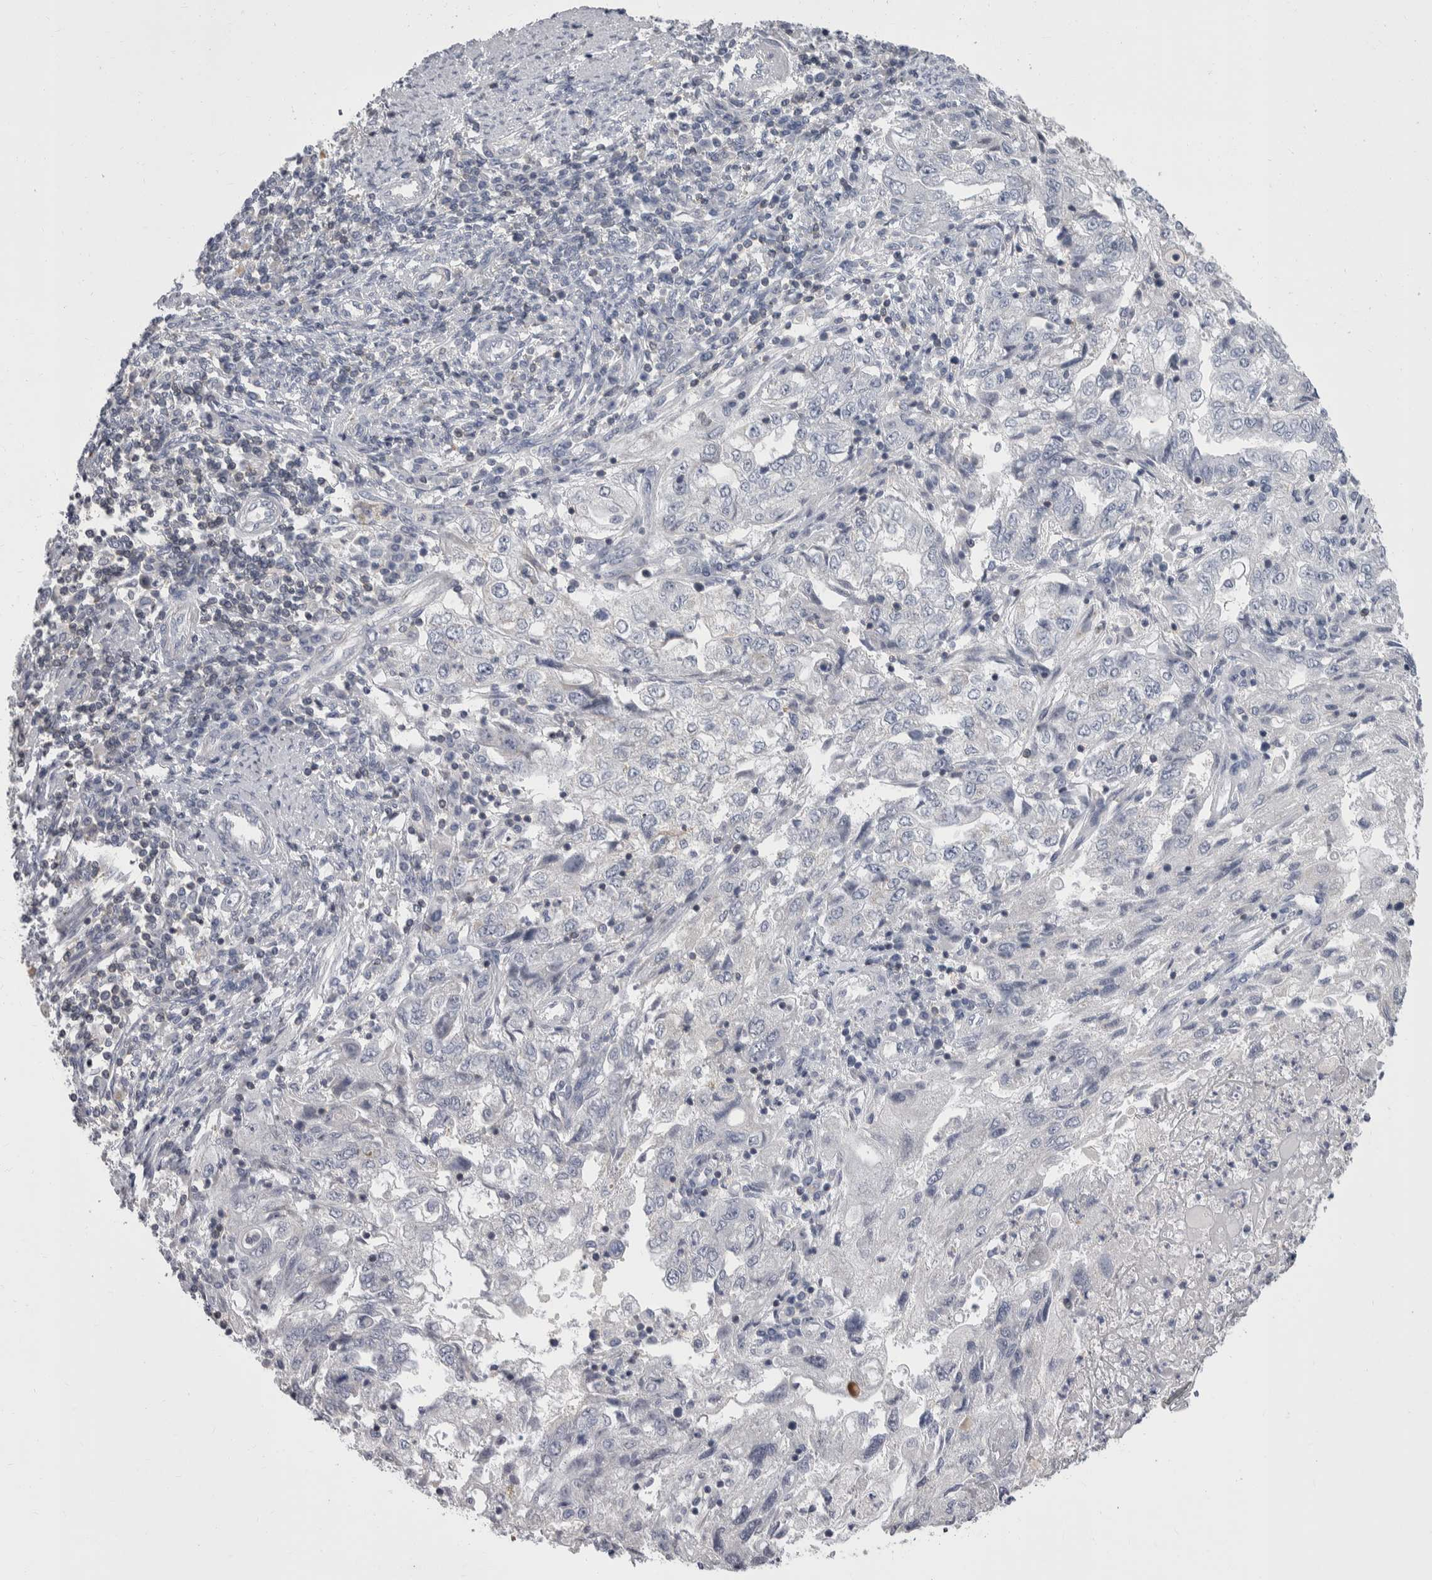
{"staining": {"intensity": "negative", "quantity": "none", "location": "none"}, "tissue": "endometrial cancer", "cell_type": "Tumor cells", "image_type": "cancer", "snomed": [{"axis": "morphology", "description": "Adenocarcinoma, NOS"}, {"axis": "topography", "description": "Endometrium"}], "caption": "This is a histopathology image of immunohistochemistry staining of endometrial adenocarcinoma, which shows no positivity in tumor cells.", "gene": "CEP295NL", "patient": {"sex": "female", "age": 49}}